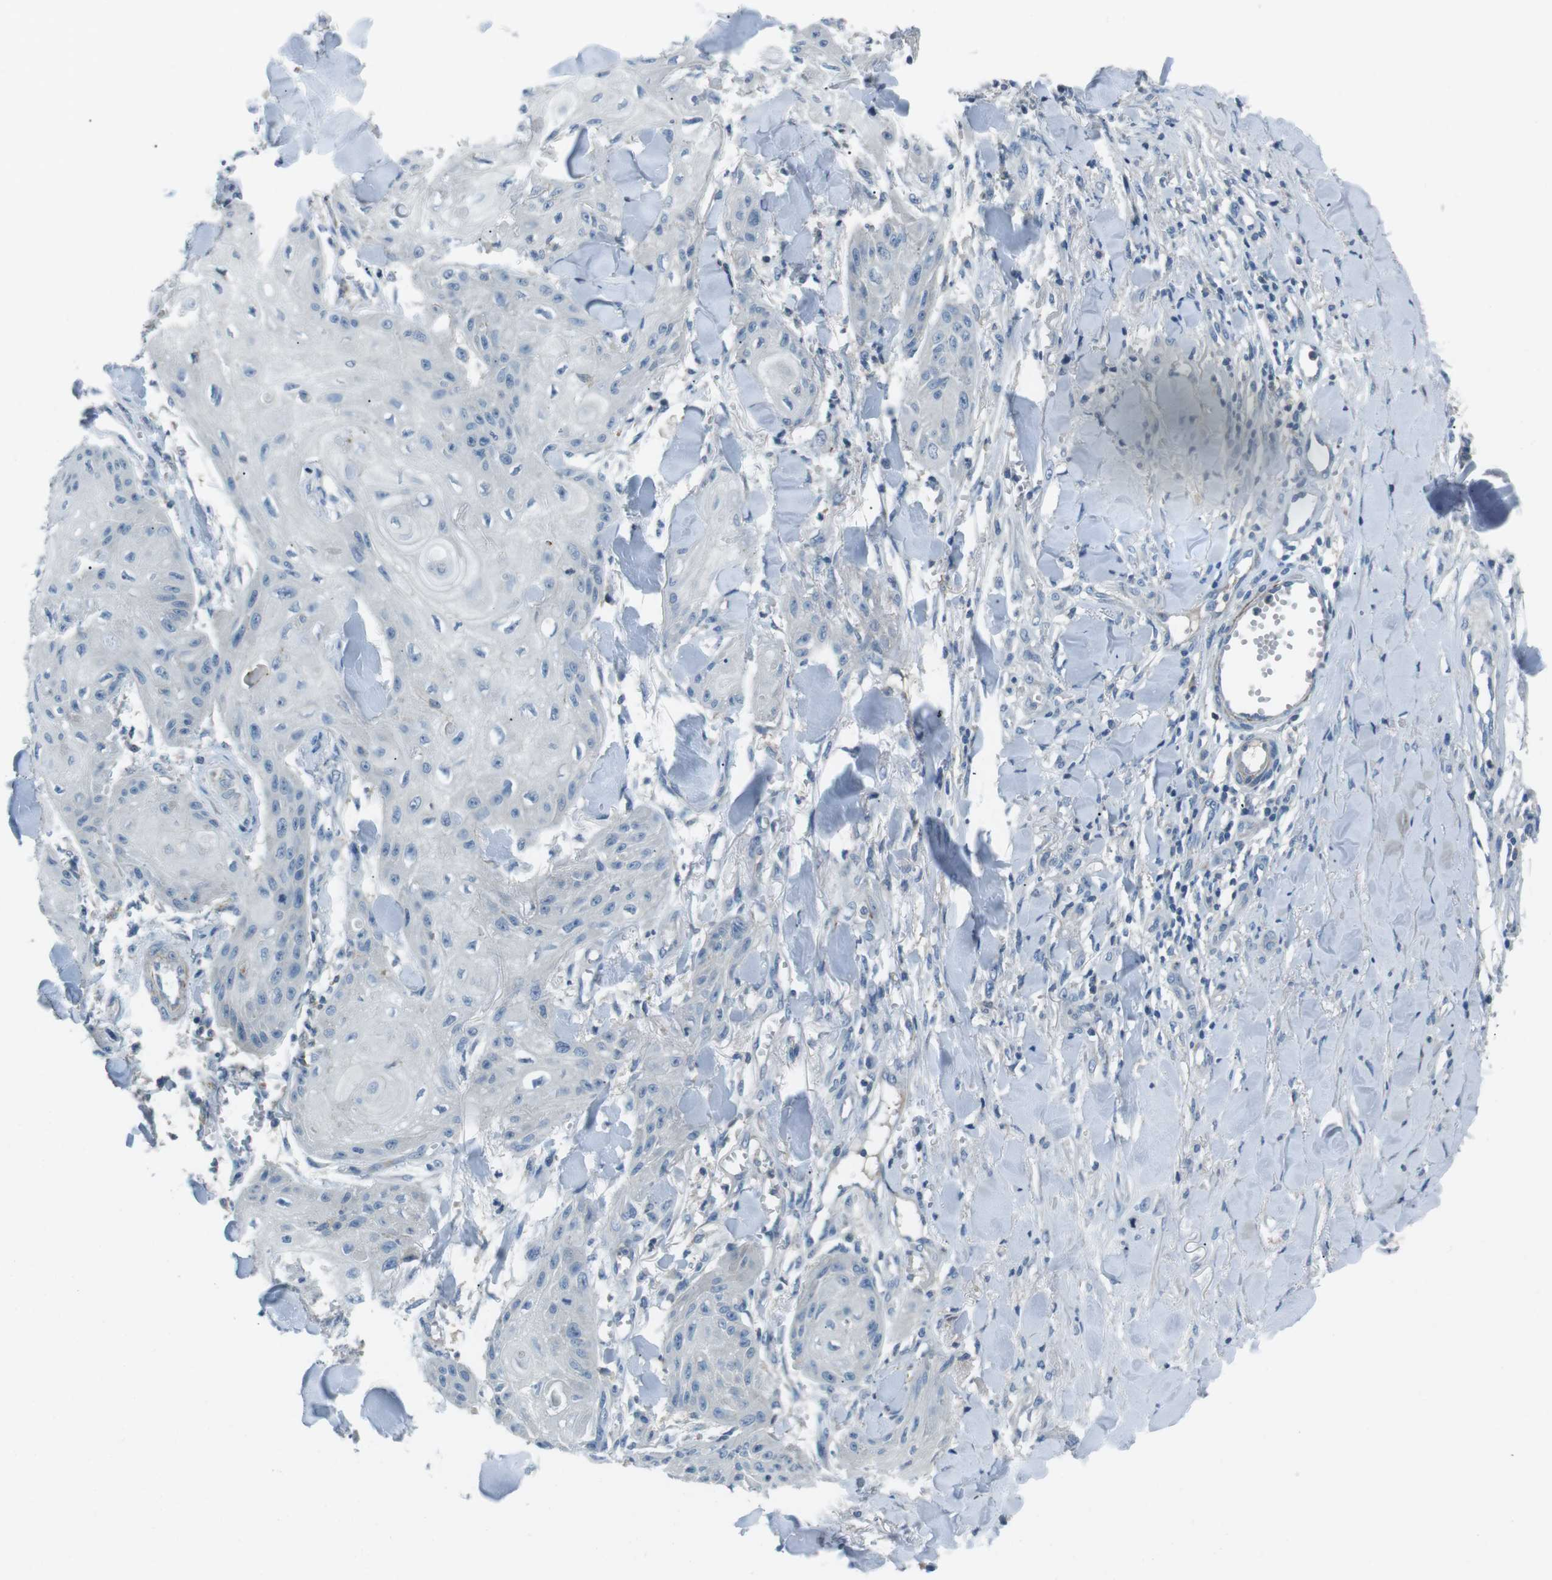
{"staining": {"intensity": "negative", "quantity": "none", "location": "none"}, "tissue": "skin cancer", "cell_type": "Tumor cells", "image_type": "cancer", "snomed": [{"axis": "morphology", "description": "Squamous cell carcinoma, NOS"}, {"axis": "topography", "description": "Skin"}], "caption": "This histopathology image is of skin cancer (squamous cell carcinoma) stained with IHC to label a protein in brown with the nuclei are counter-stained blue. There is no expression in tumor cells. Brightfield microscopy of immunohistochemistry stained with DAB (brown) and hematoxylin (blue), captured at high magnification.", "gene": "ARVCF", "patient": {"sex": "male", "age": 74}}